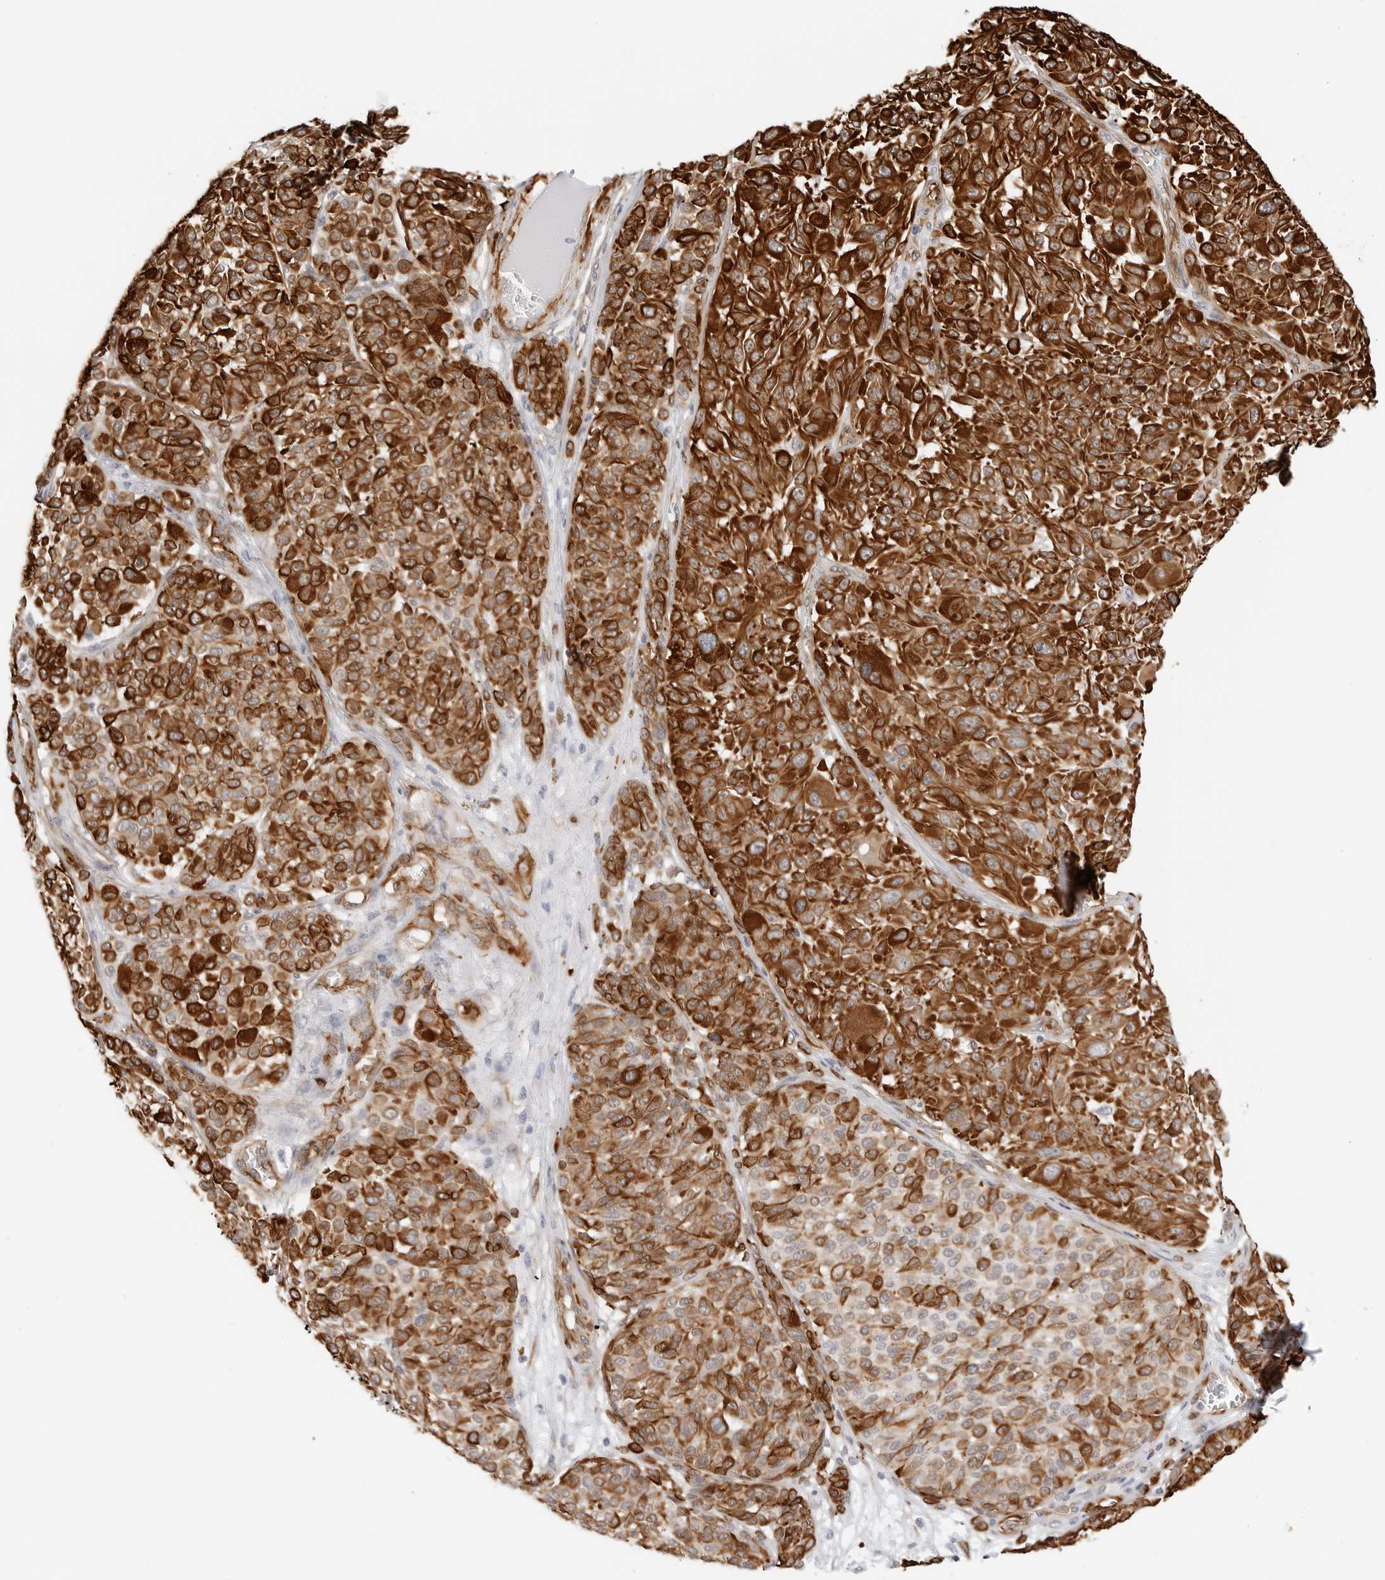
{"staining": {"intensity": "strong", "quantity": ">75%", "location": "cytoplasmic/membranous"}, "tissue": "melanoma", "cell_type": "Tumor cells", "image_type": "cancer", "snomed": [{"axis": "morphology", "description": "Malignant melanoma, NOS"}, {"axis": "topography", "description": "Skin"}], "caption": "Tumor cells exhibit high levels of strong cytoplasmic/membranous staining in about >75% of cells in human melanoma.", "gene": "NES", "patient": {"sex": "male", "age": 83}}